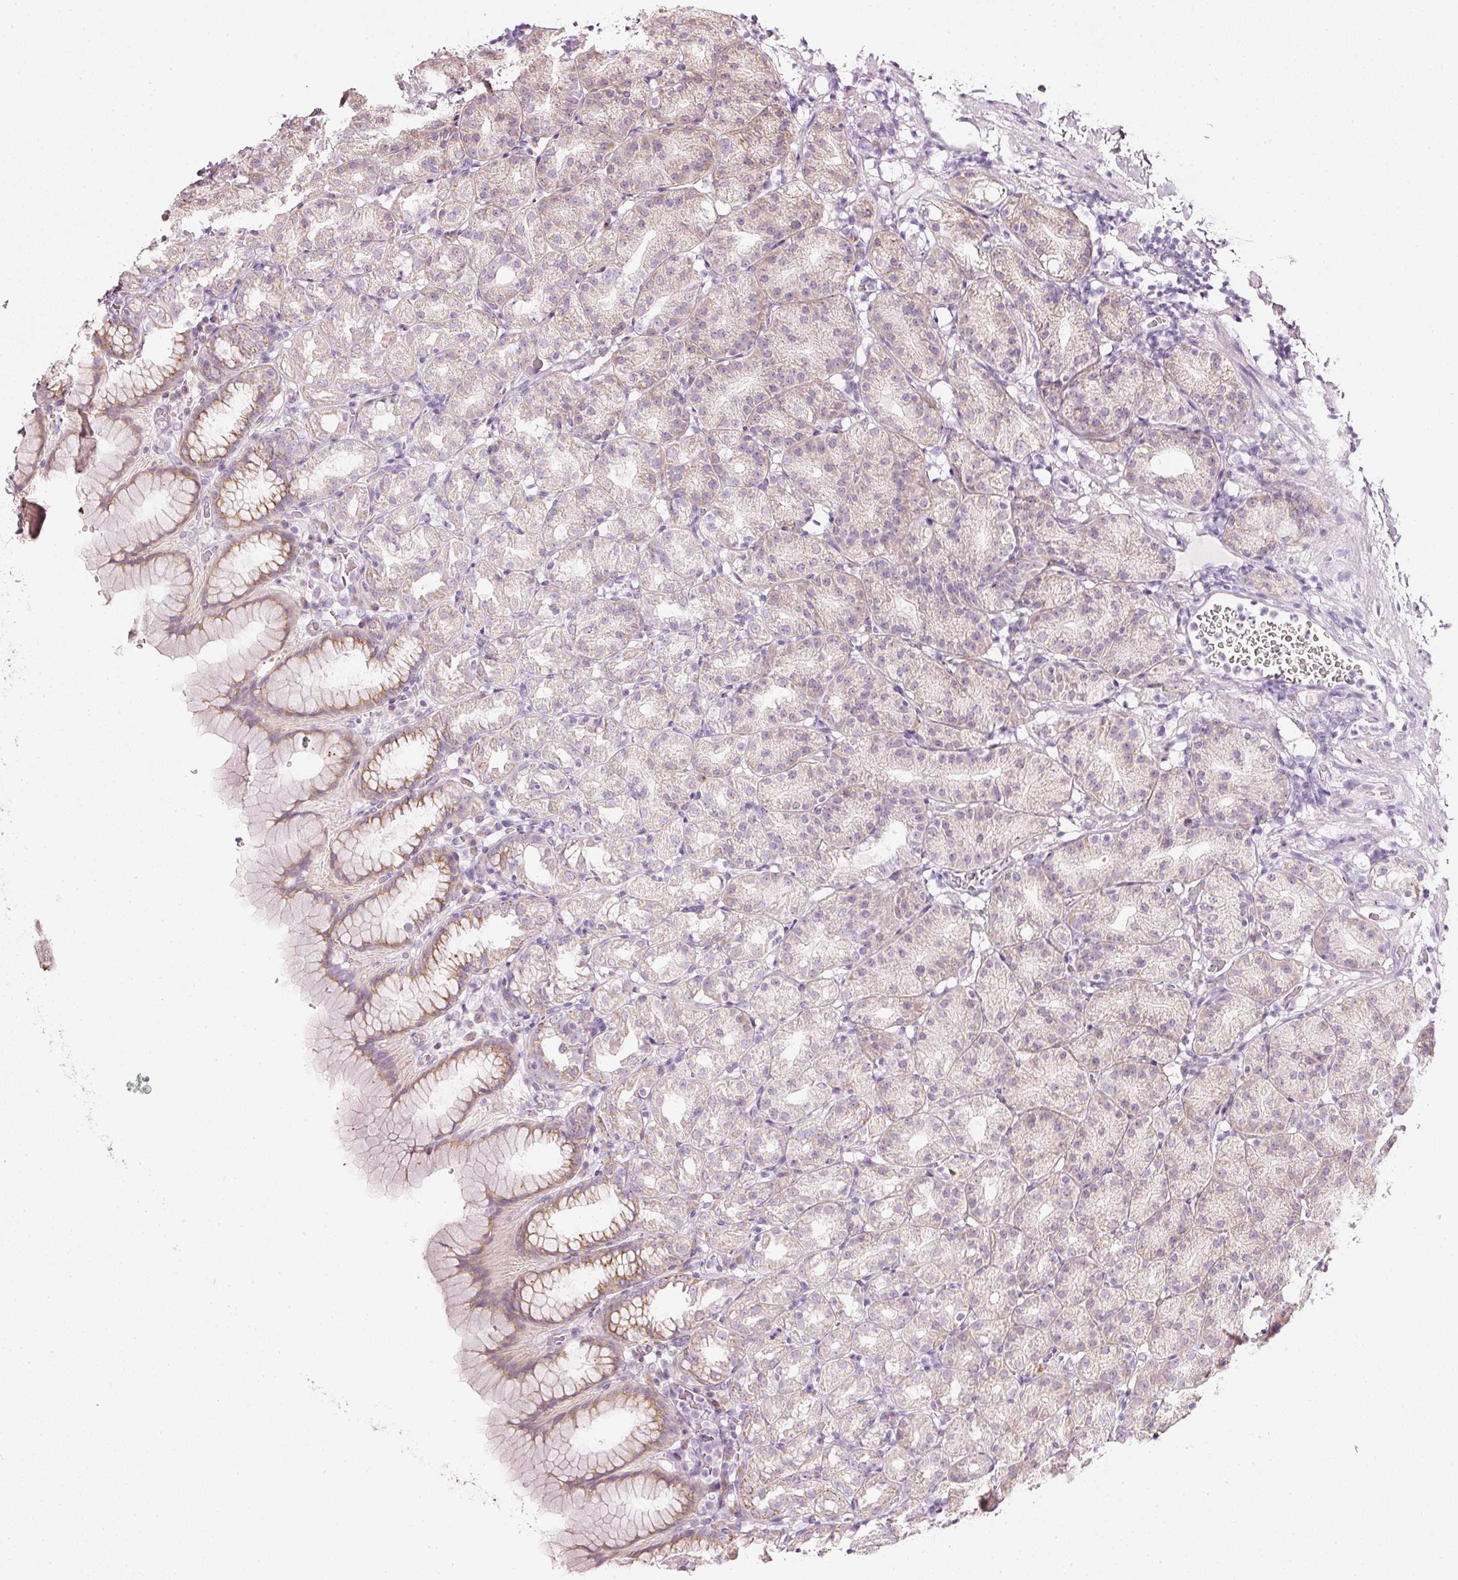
{"staining": {"intensity": "weak", "quantity": "25%-75%", "location": "cytoplasmic/membranous"}, "tissue": "stomach", "cell_type": "Glandular cells", "image_type": "normal", "snomed": [{"axis": "morphology", "description": "Normal tissue, NOS"}, {"axis": "topography", "description": "Stomach, upper"}], "caption": "High-magnification brightfield microscopy of unremarkable stomach stained with DAB (brown) and counterstained with hematoxylin (blue). glandular cells exhibit weak cytoplasmic/membranous expression is seen in approximately25%-75% of cells.", "gene": "SDF4", "patient": {"sex": "female", "age": 81}}